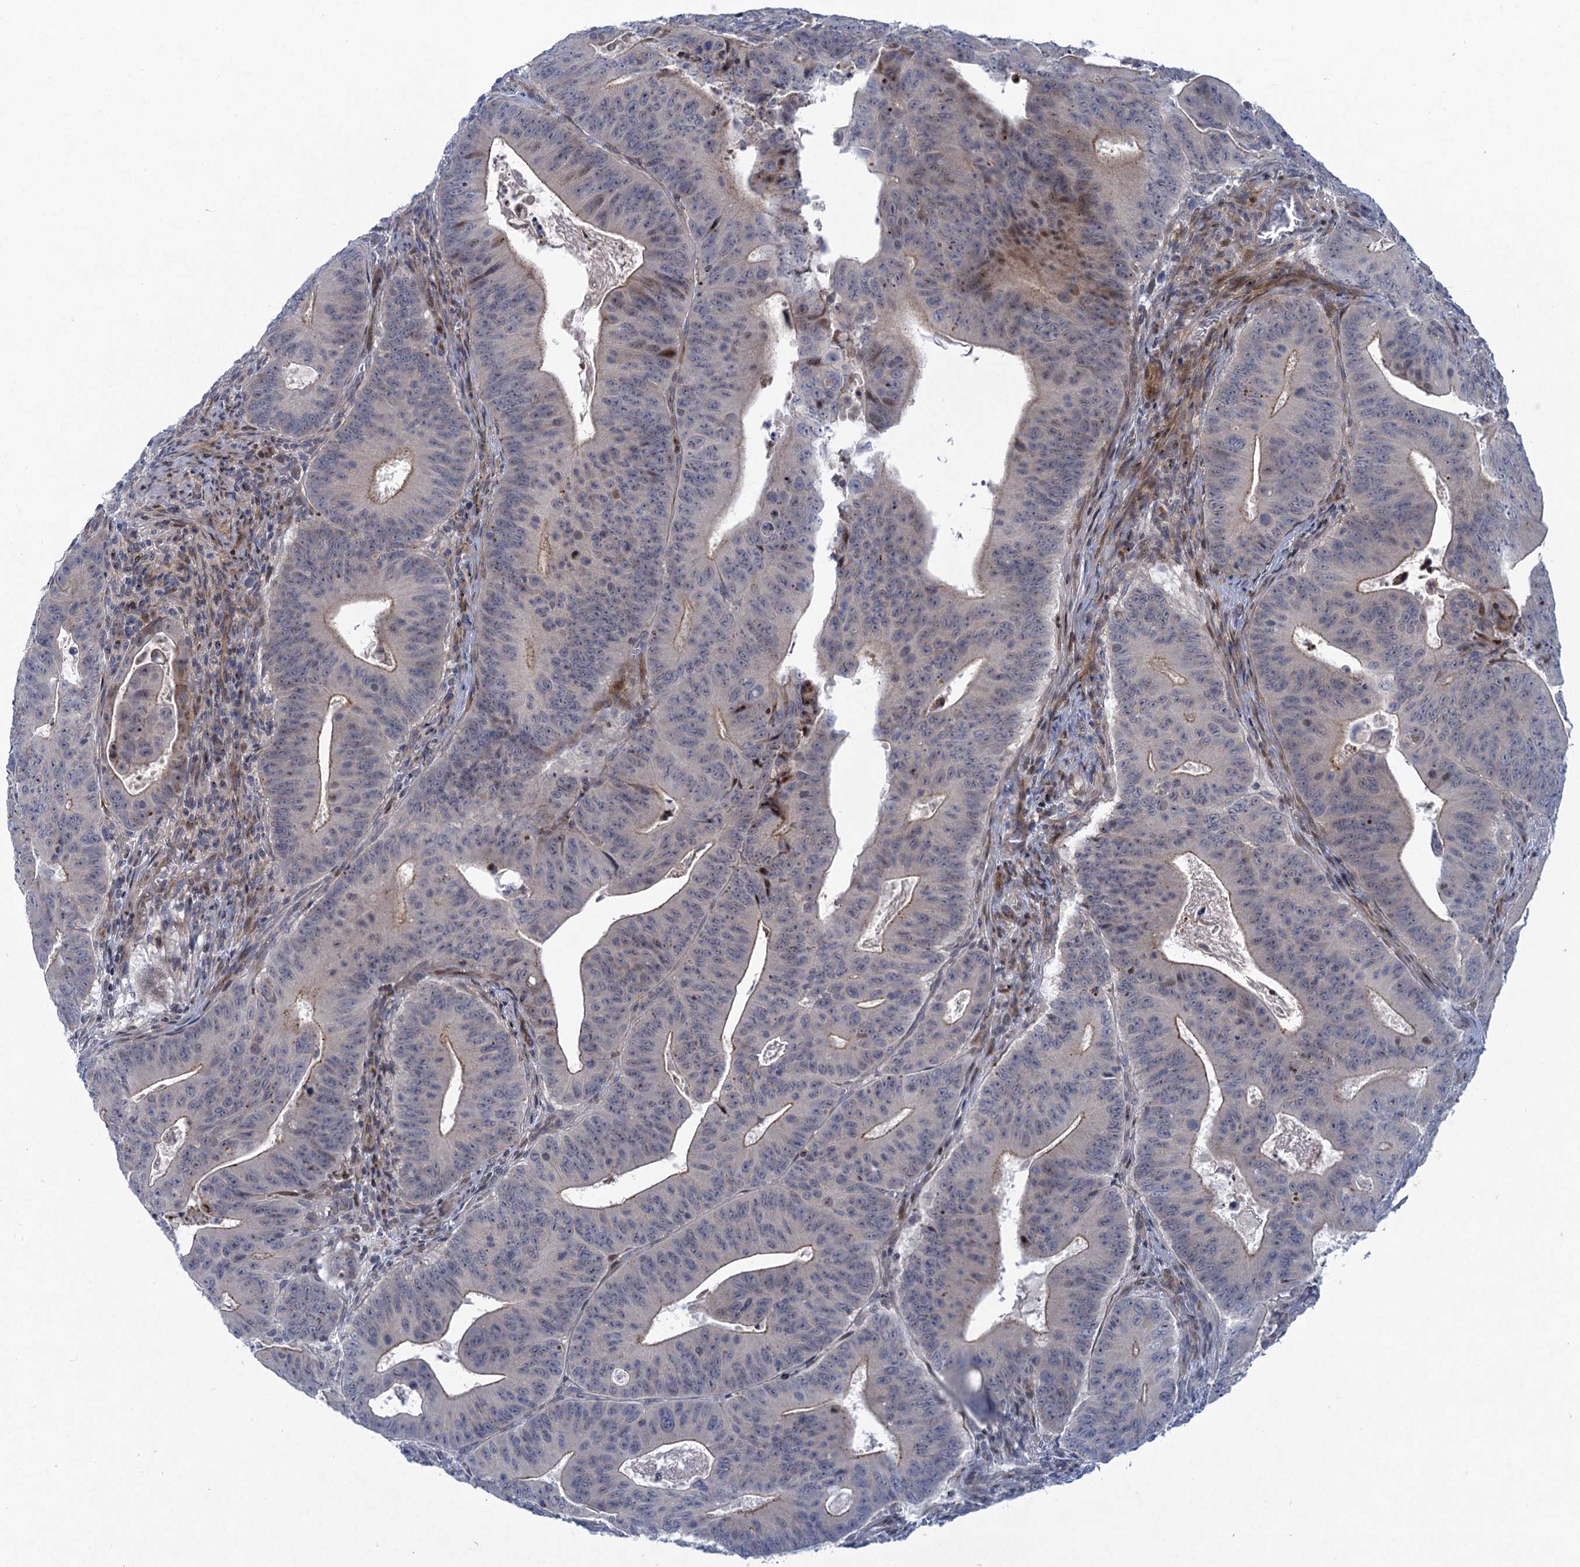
{"staining": {"intensity": "negative", "quantity": "none", "location": "none"}, "tissue": "colorectal cancer", "cell_type": "Tumor cells", "image_type": "cancer", "snomed": [{"axis": "morphology", "description": "Adenocarcinoma, NOS"}, {"axis": "topography", "description": "Rectum"}], "caption": "DAB immunohistochemical staining of adenocarcinoma (colorectal) reveals no significant staining in tumor cells.", "gene": "QPCTL", "patient": {"sex": "female", "age": 75}}